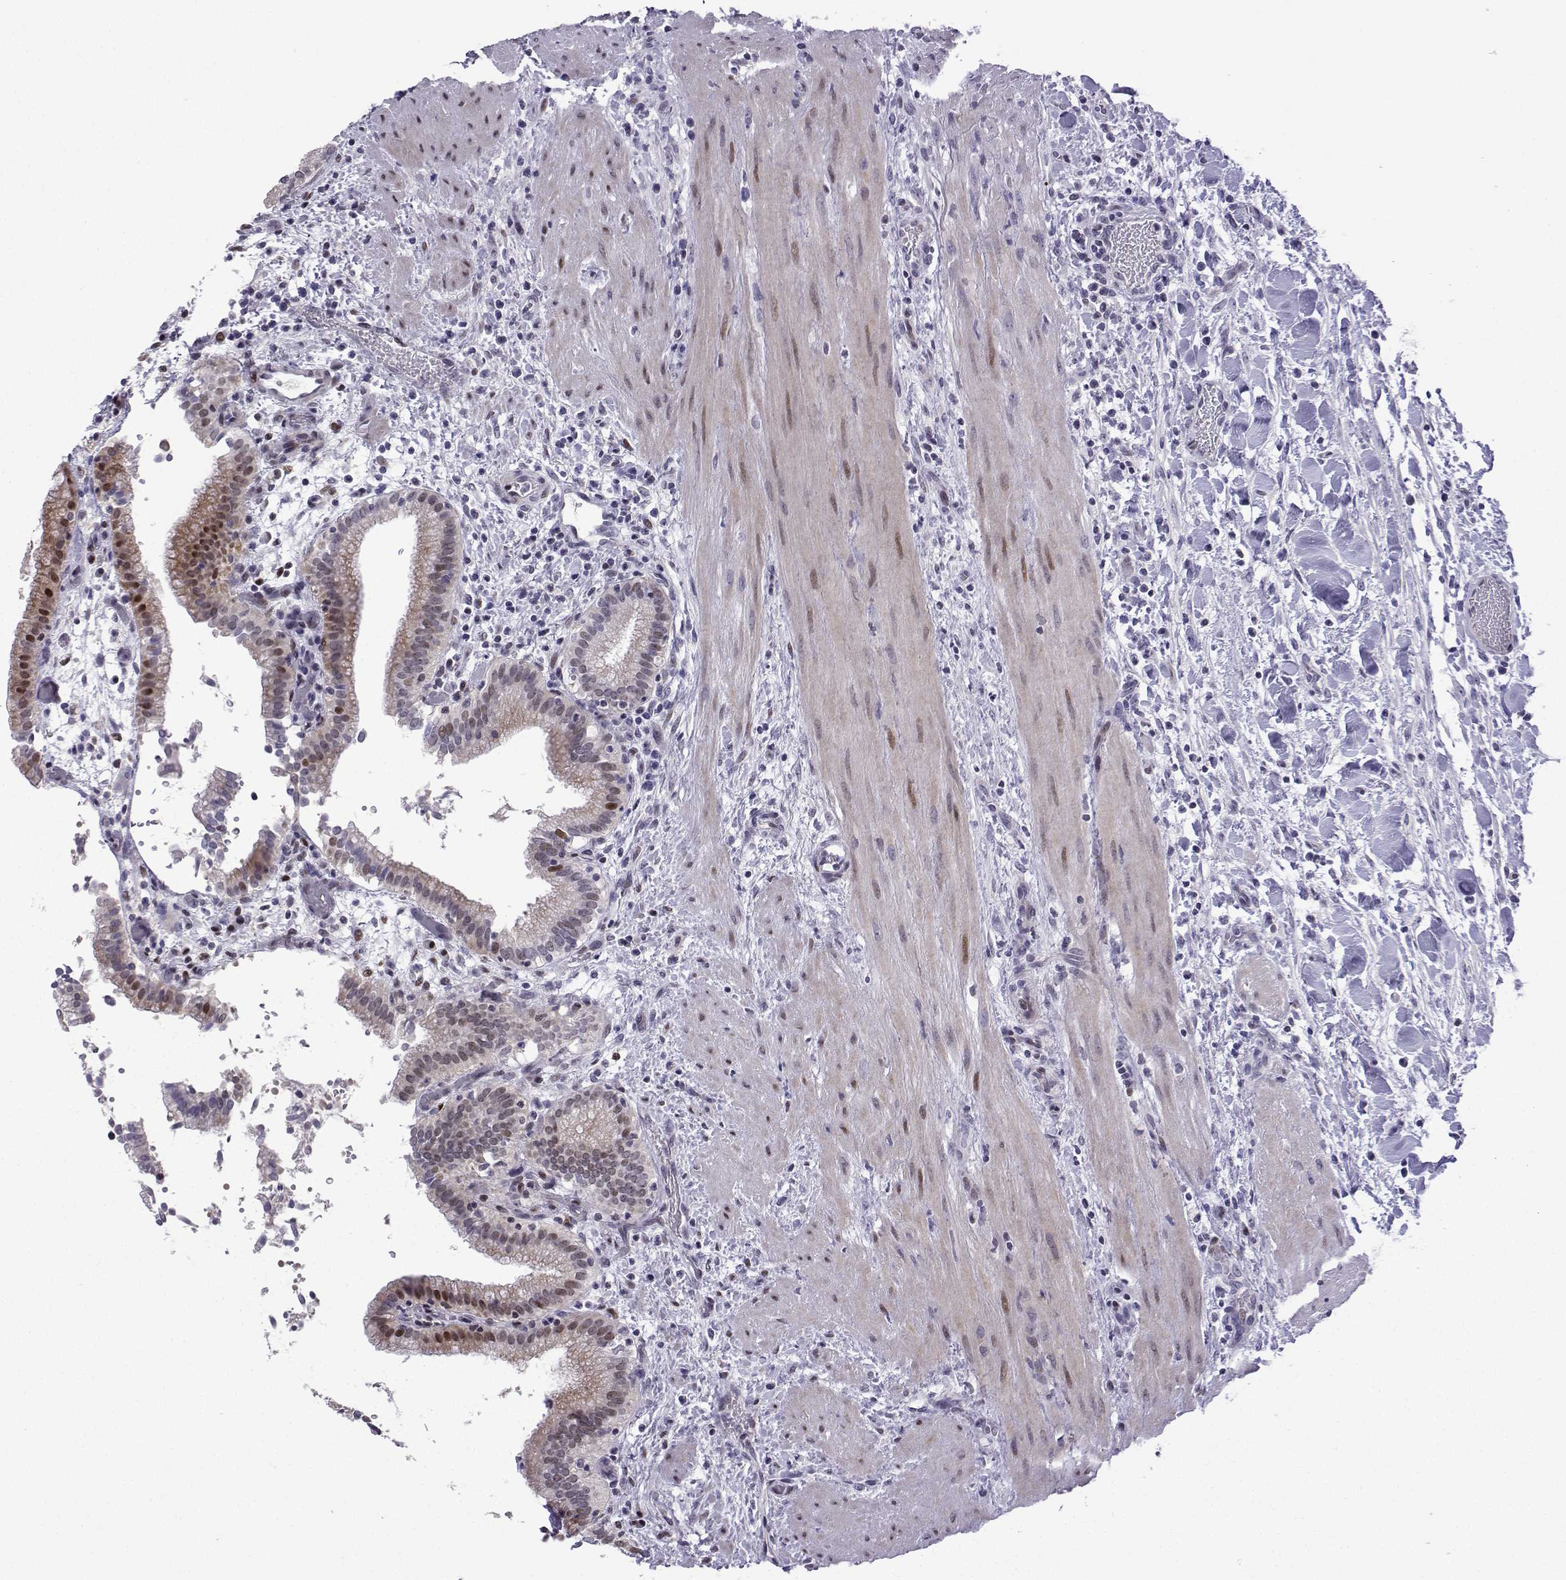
{"staining": {"intensity": "weak", "quantity": "<25%", "location": "cytoplasmic/membranous"}, "tissue": "gallbladder", "cell_type": "Glandular cells", "image_type": "normal", "snomed": [{"axis": "morphology", "description": "Normal tissue, NOS"}, {"axis": "topography", "description": "Gallbladder"}], "caption": "High magnification brightfield microscopy of unremarkable gallbladder stained with DAB (3,3'-diaminobenzidine) (brown) and counterstained with hematoxylin (blue): glandular cells show no significant staining. (Immunohistochemistry (ihc), brightfield microscopy, high magnification).", "gene": "CFAP70", "patient": {"sex": "male", "age": 42}}